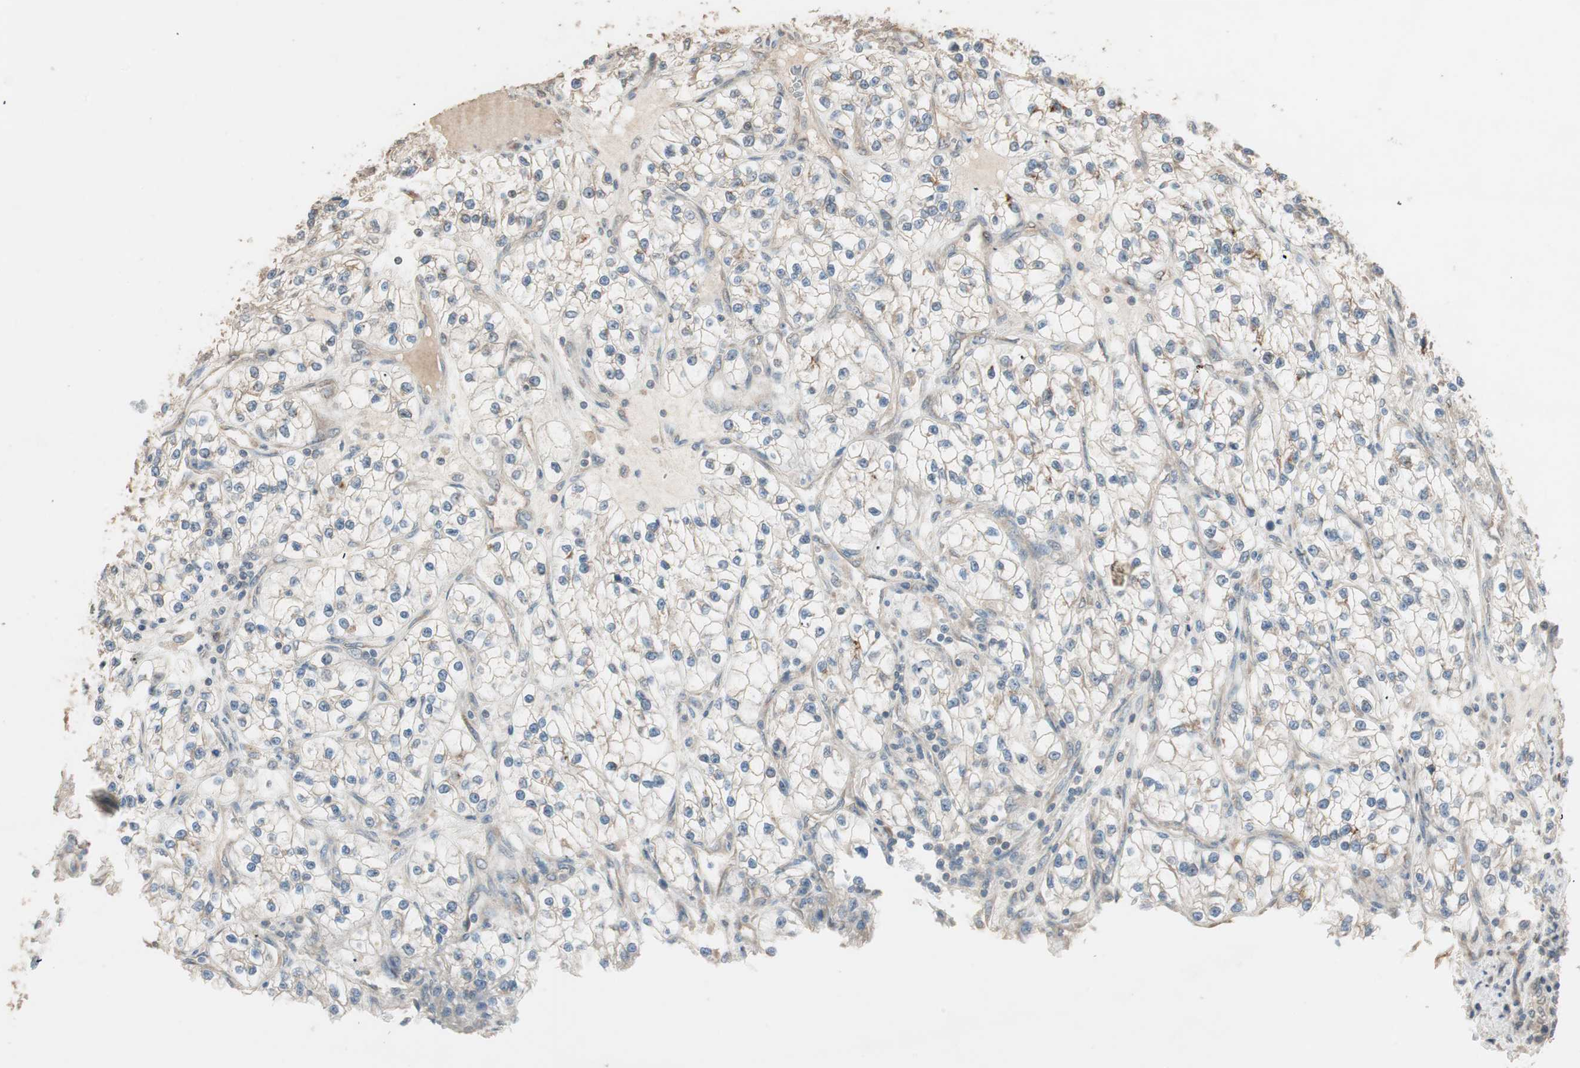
{"staining": {"intensity": "weak", "quantity": ">75%", "location": "cytoplasmic/membranous"}, "tissue": "renal cancer", "cell_type": "Tumor cells", "image_type": "cancer", "snomed": [{"axis": "morphology", "description": "Adenocarcinoma, NOS"}, {"axis": "topography", "description": "Kidney"}], "caption": "Renal adenocarcinoma was stained to show a protein in brown. There is low levels of weak cytoplasmic/membranous staining in about >75% of tumor cells. The staining is performed using DAB (3,3'-diaminobenzidine) brown chromogen to label protein expression. The nuclei are counter-stained blue using hematoxylin.", "gene": "RARRES1", "patient": {"sex": "female", "age": 57}}